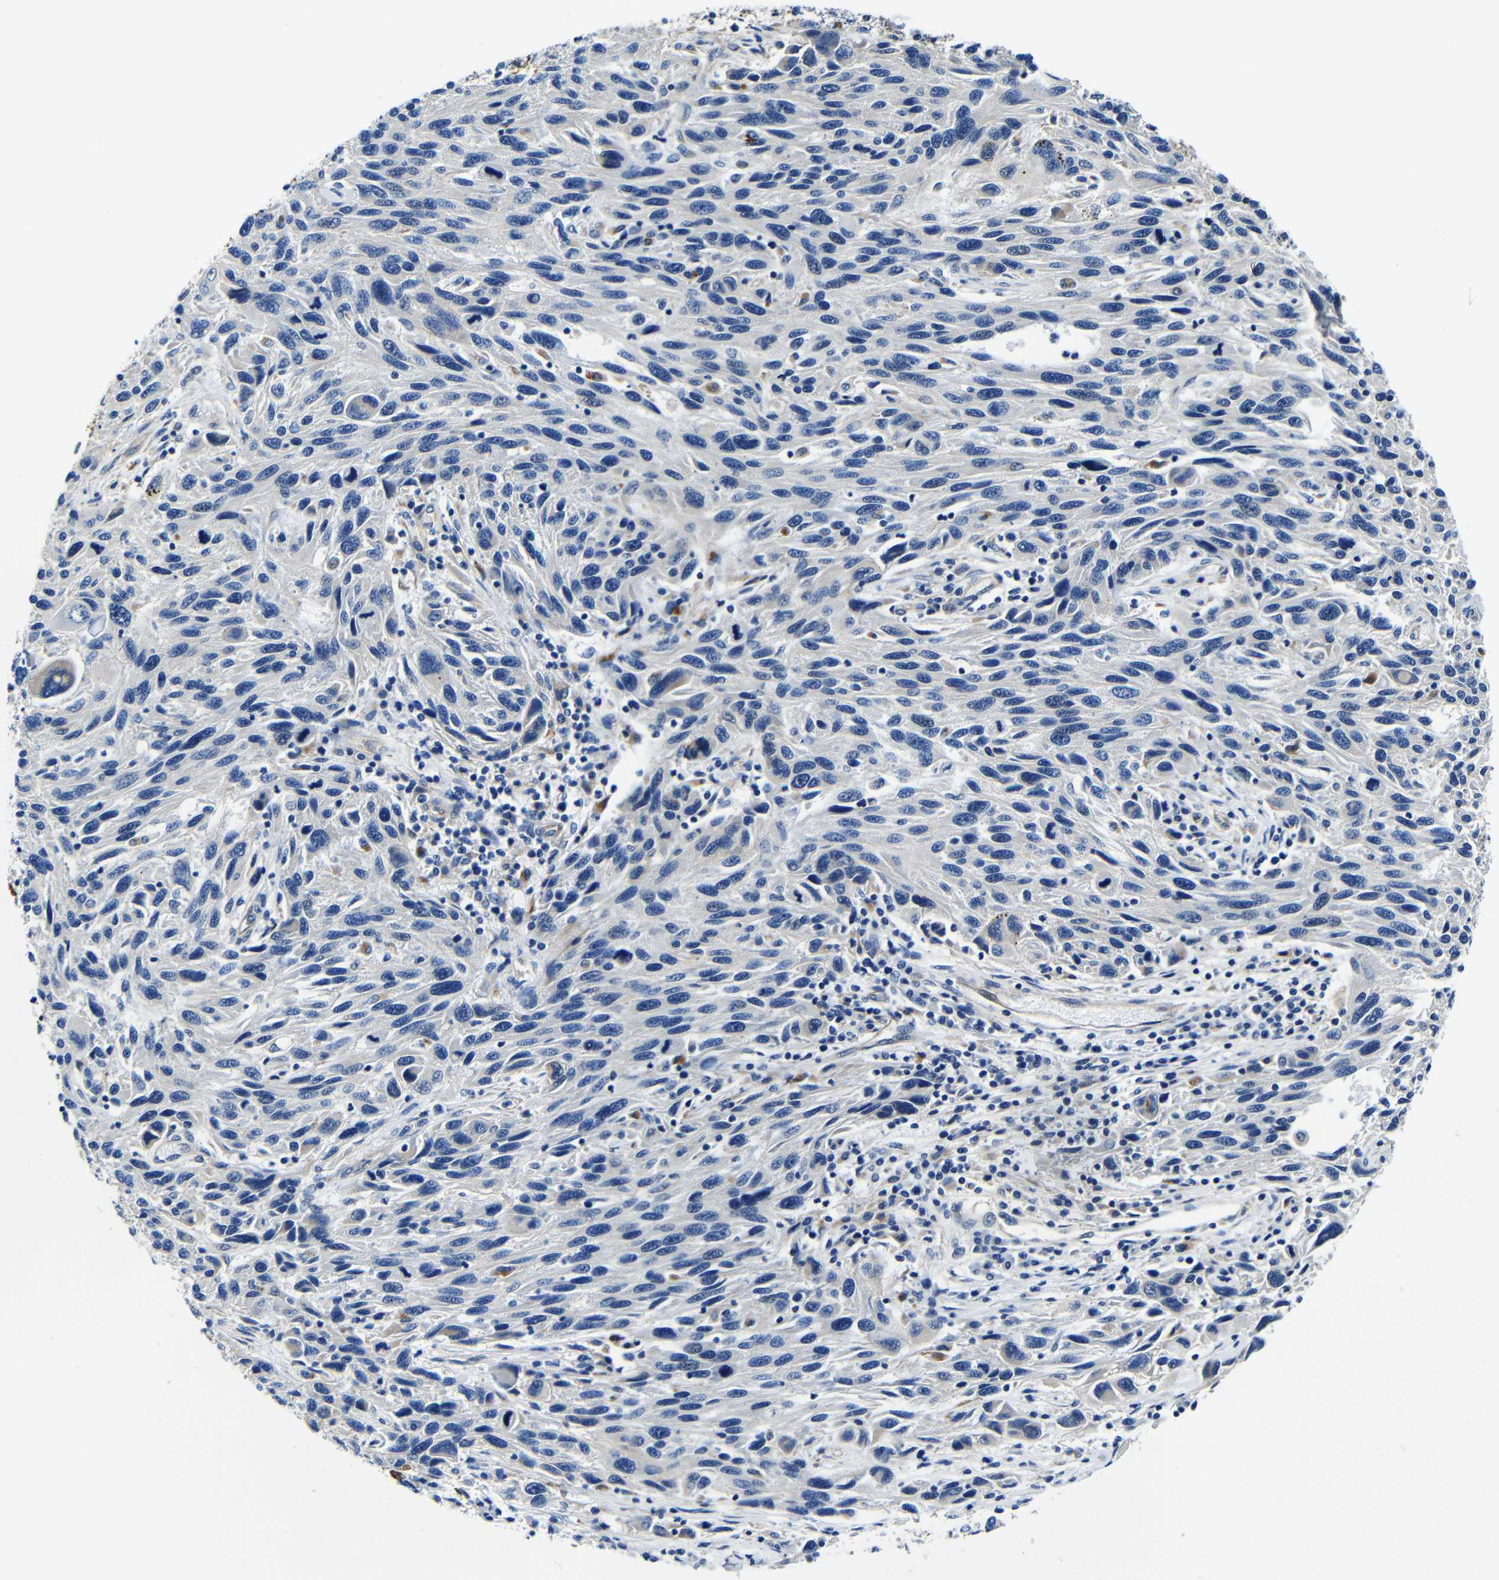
{"staining": {"intensity": "negative", "quantity": "none", "location": "none"}, "tissue": "melanoma", "cell_type": "Tumor cells", "image_type": "cancer", "snomed": [{"axis": "morphology", "description": "Malignant melanoma, NOS"}, {"axis": "topography", "description": "Skin"}], "caption": "Photomicrograph shows no significant protein staining in tumor cells of melanoma.", "gene": "GIMAP2", "patient": {"sex": "male", "age": 53}}